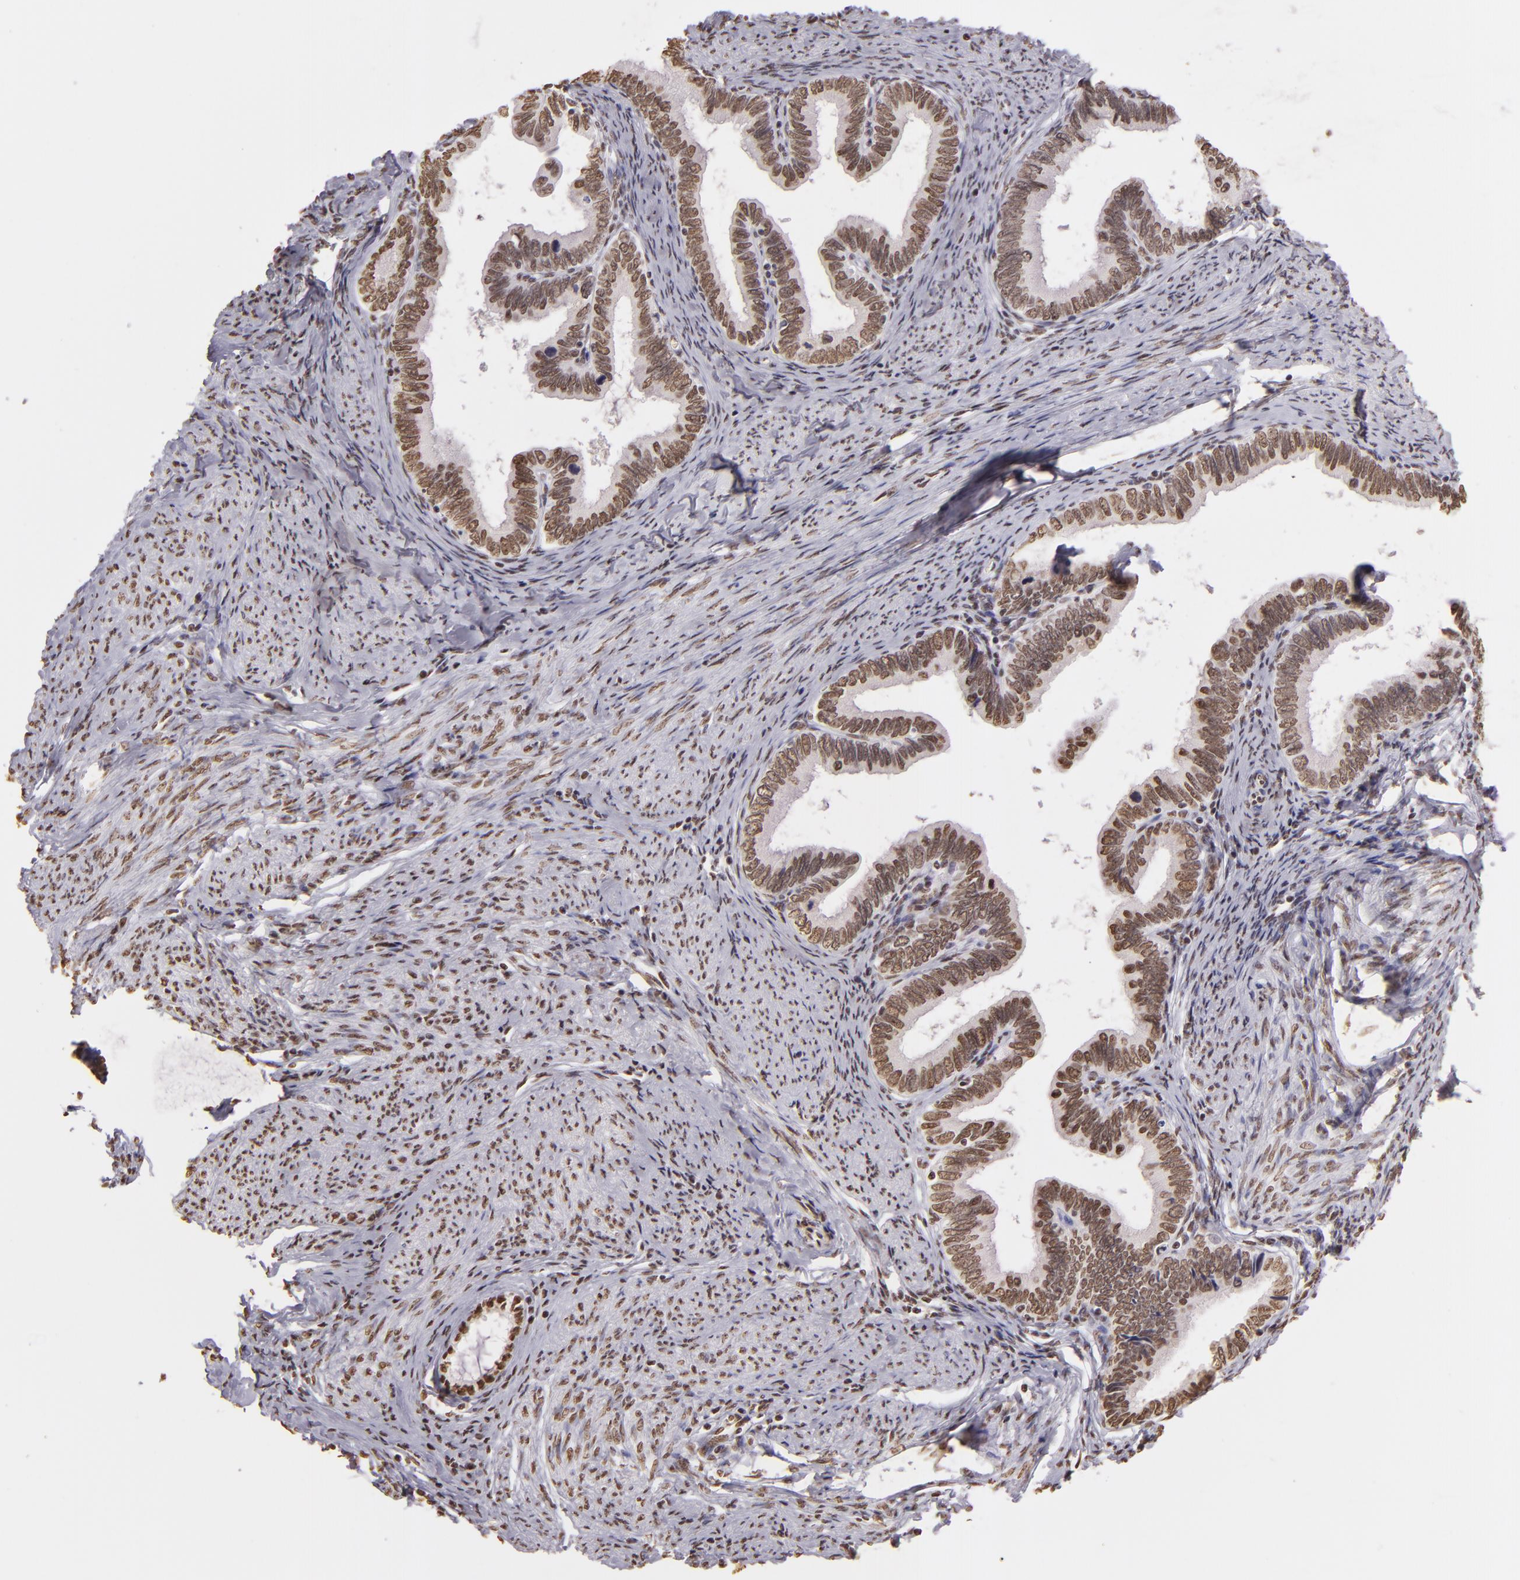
{"staining": {"intensity": "moderate", "quantity": ">75%", "location": "nuclear"}, "tissue": "cervical cancer", "cell_type": "Tumor cells", "image_type": "cancer", "snomed": [{"axis": "morphology", "description": "Adenocarcinoma, NOS"}, {"axis": "topography", "description": "Cervix"}], "caption": "An image of cervical adenocarcinoma stained for a protein displays moderate nuclear brown staining in tumor cells. Nuclei are stained in blue.", "gene": "PAPOLA", "patient": {"sex": "female", "age": 49}}